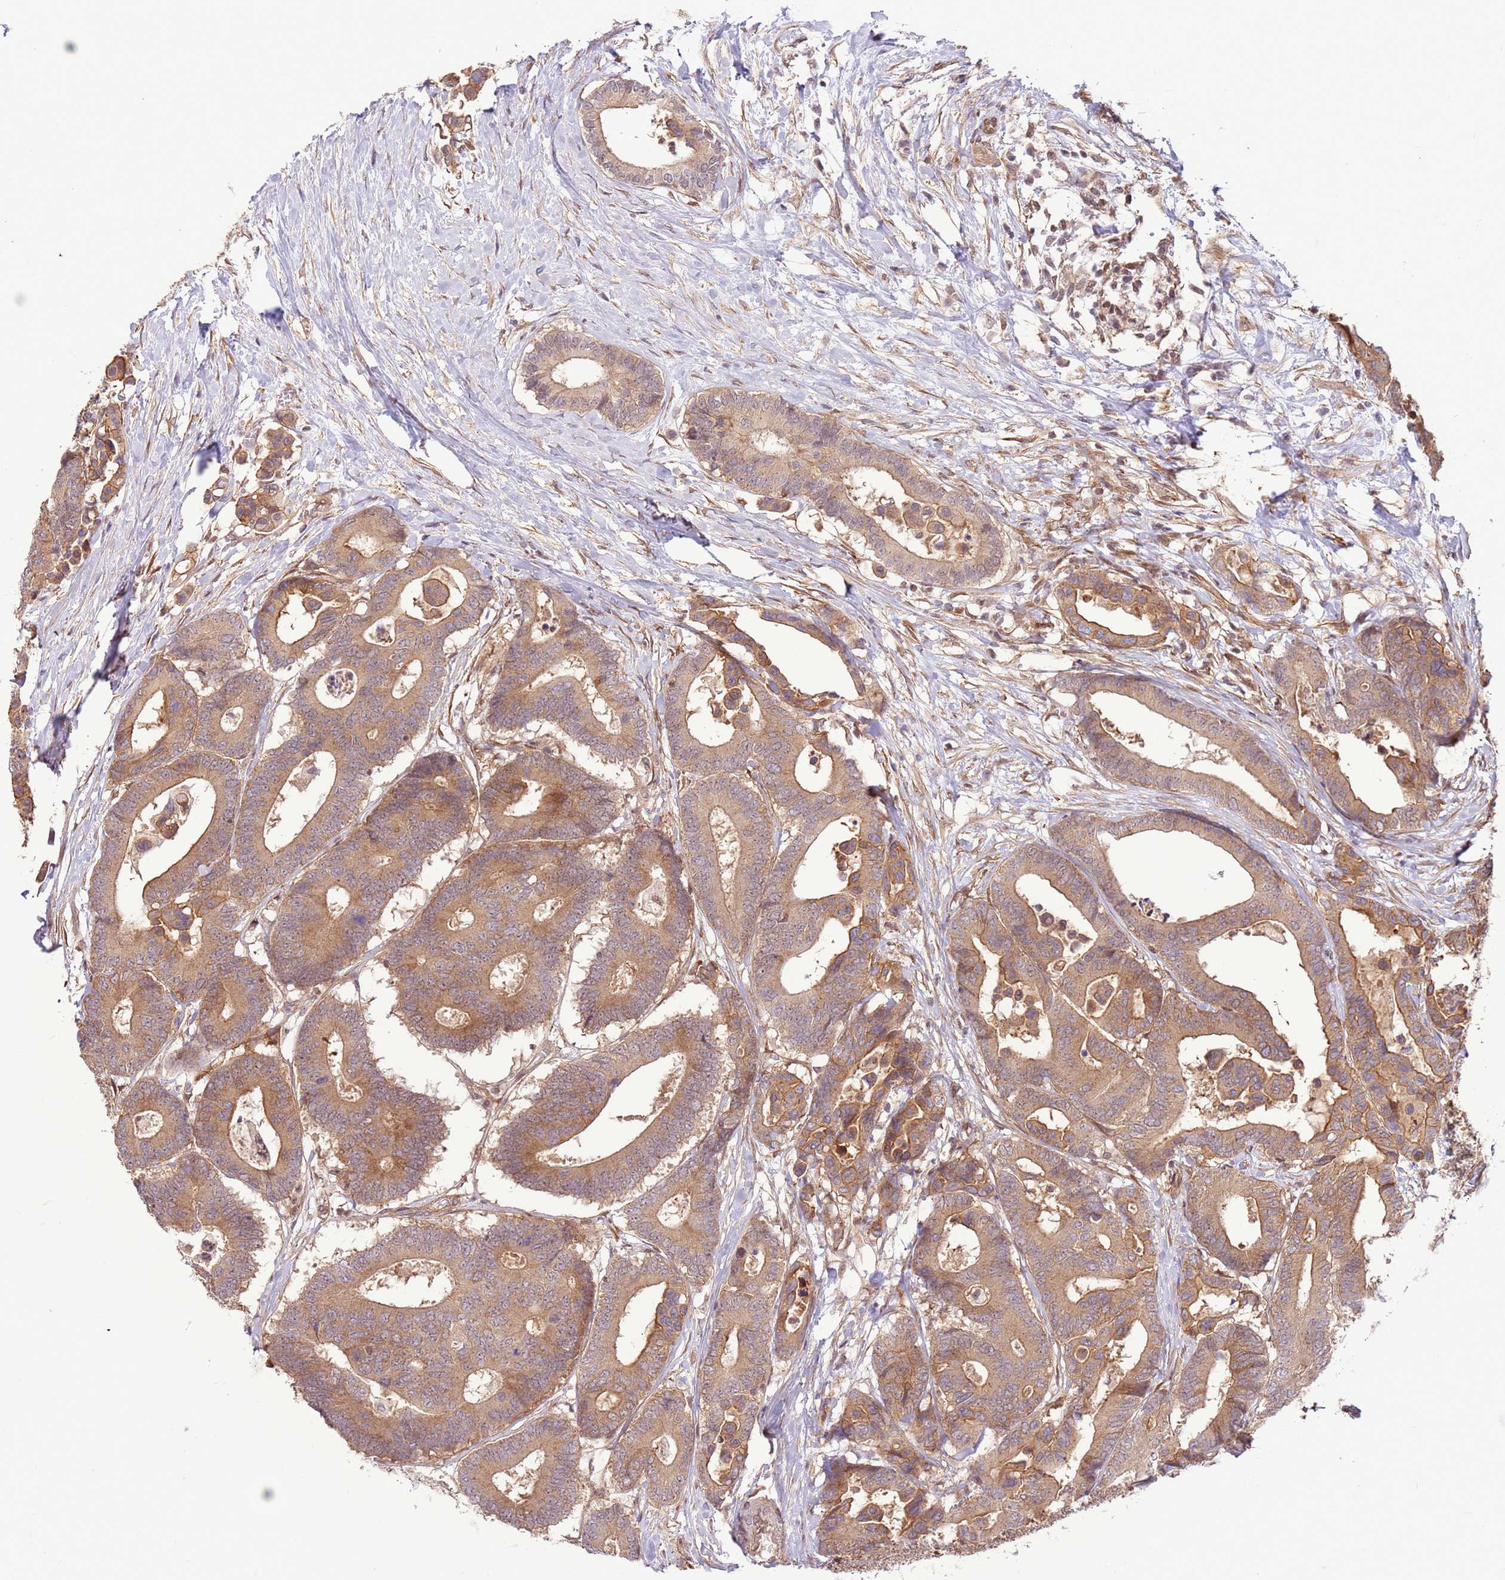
{"staining": {"intensity": "moderate", "quantity": ">75%", "location": "cytoplasmic/membranous"}, "tissue": "colorectal cancer", "cell_type": "Tumor cells", "image_type": "cancer", "snomed": [{"axis": "morphology", "description": "Normal tissue, NOS"}, {"axis": "morphology", "description": "Adenocarcinoma, NOS"}, {"axis": "topography", "description": "Colon"}], "caption": "Colorectal cancer tissue displays moderate cytoplasmic/membranous staining in about >75% of tumor cells", "gene": "DCAF4", "patient": {"sex": "male", "age": 82}}